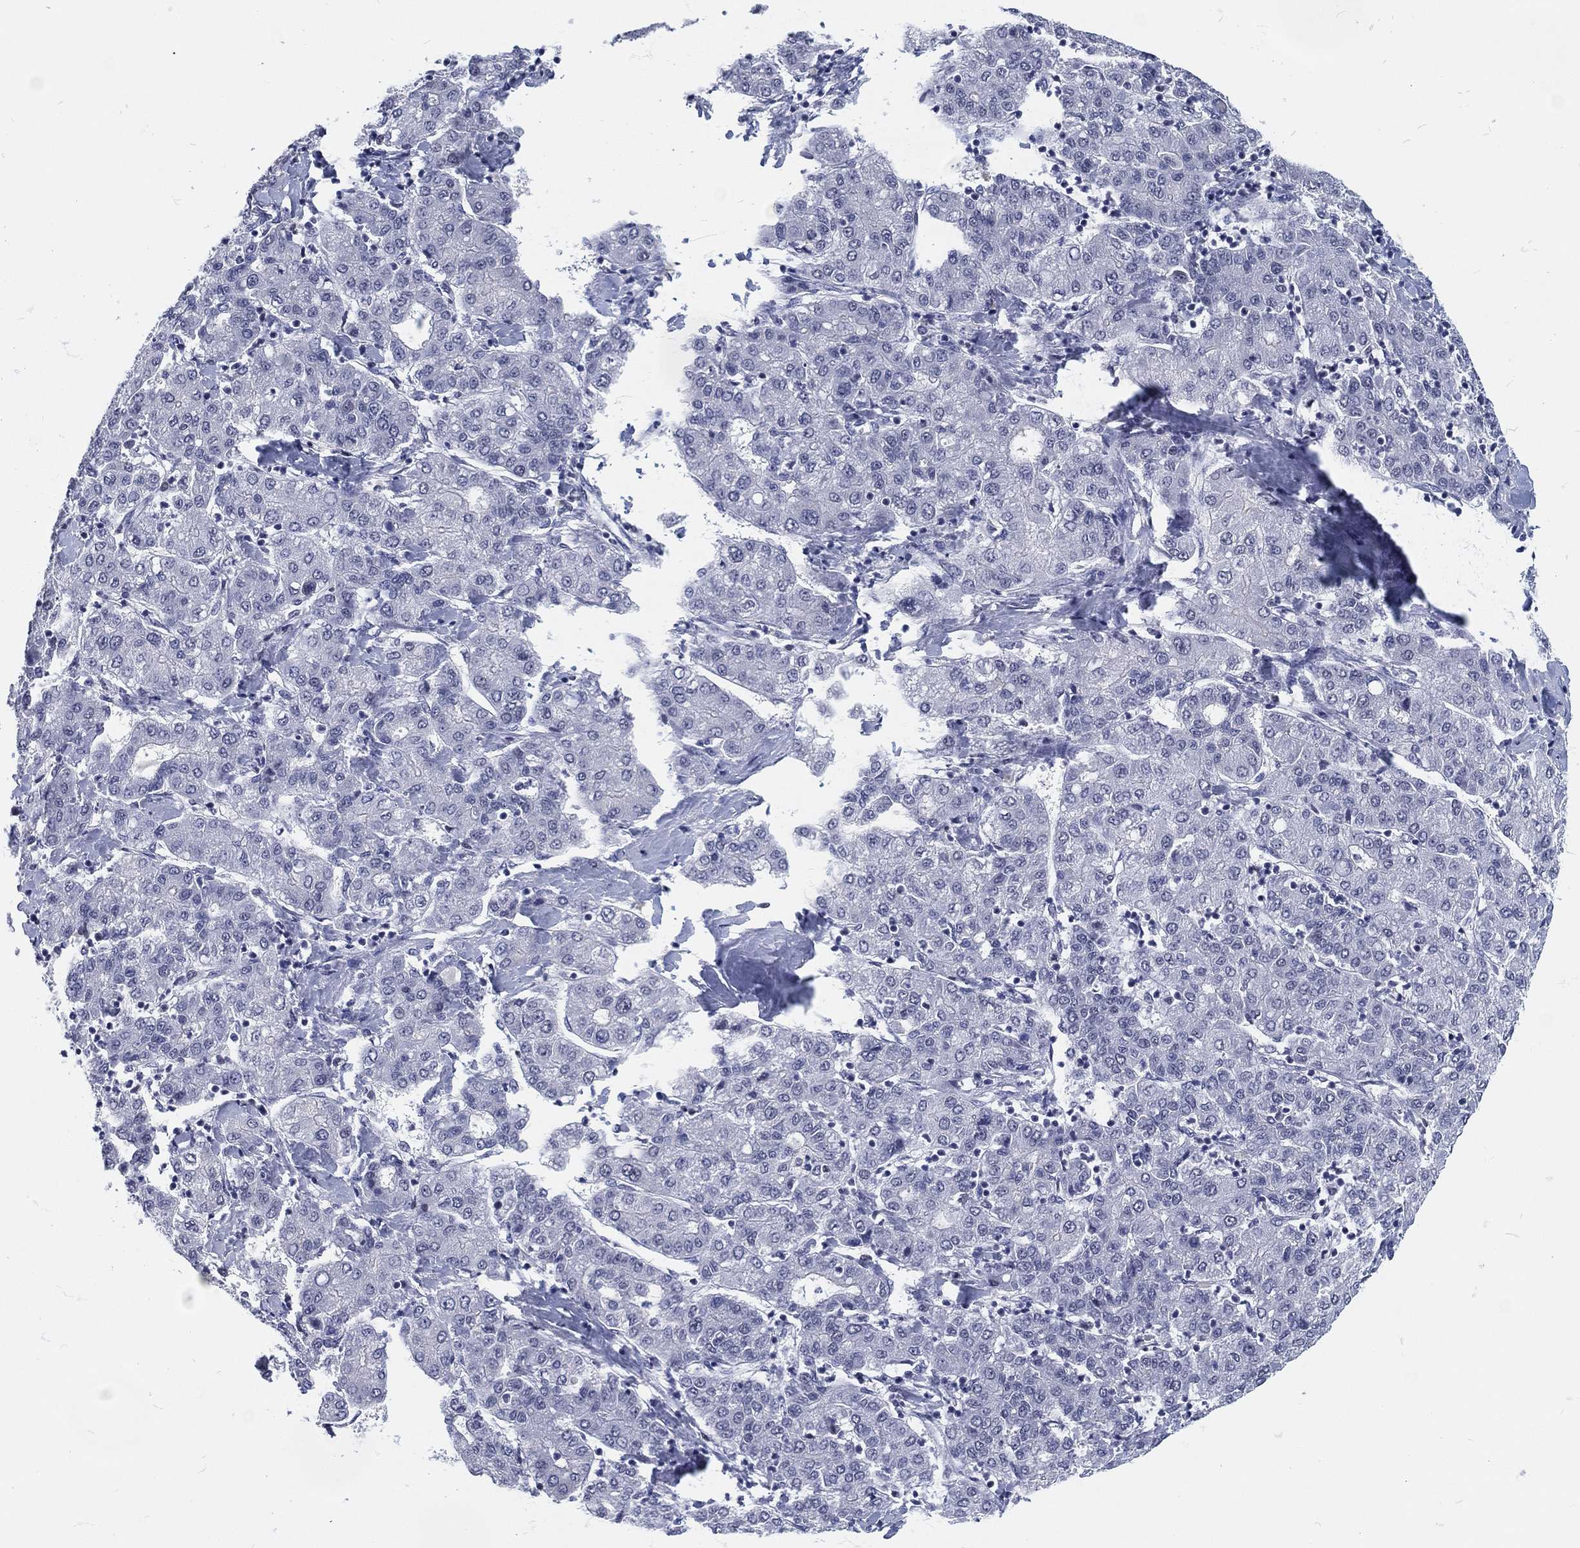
{"staining": {"intensity": "negative", "quantity": "none", "location": "none"}, "tissue": "liver cancer", "cell_type": "Tumor cells", "image_type": "cancer", "snomed": [{"axis": "morphology", "description": "Carcinoma, Hepatocellular, NOS"}, {"axis": "topography", "description": "Liver"}], "caption": "Immunohistochemistry (IHC) of hepatocellular carcinoma (liver) shows no staining in tumor cells.", "gene": "MAPK8IP1", "patient": {"sex": "male", "age": 65}}